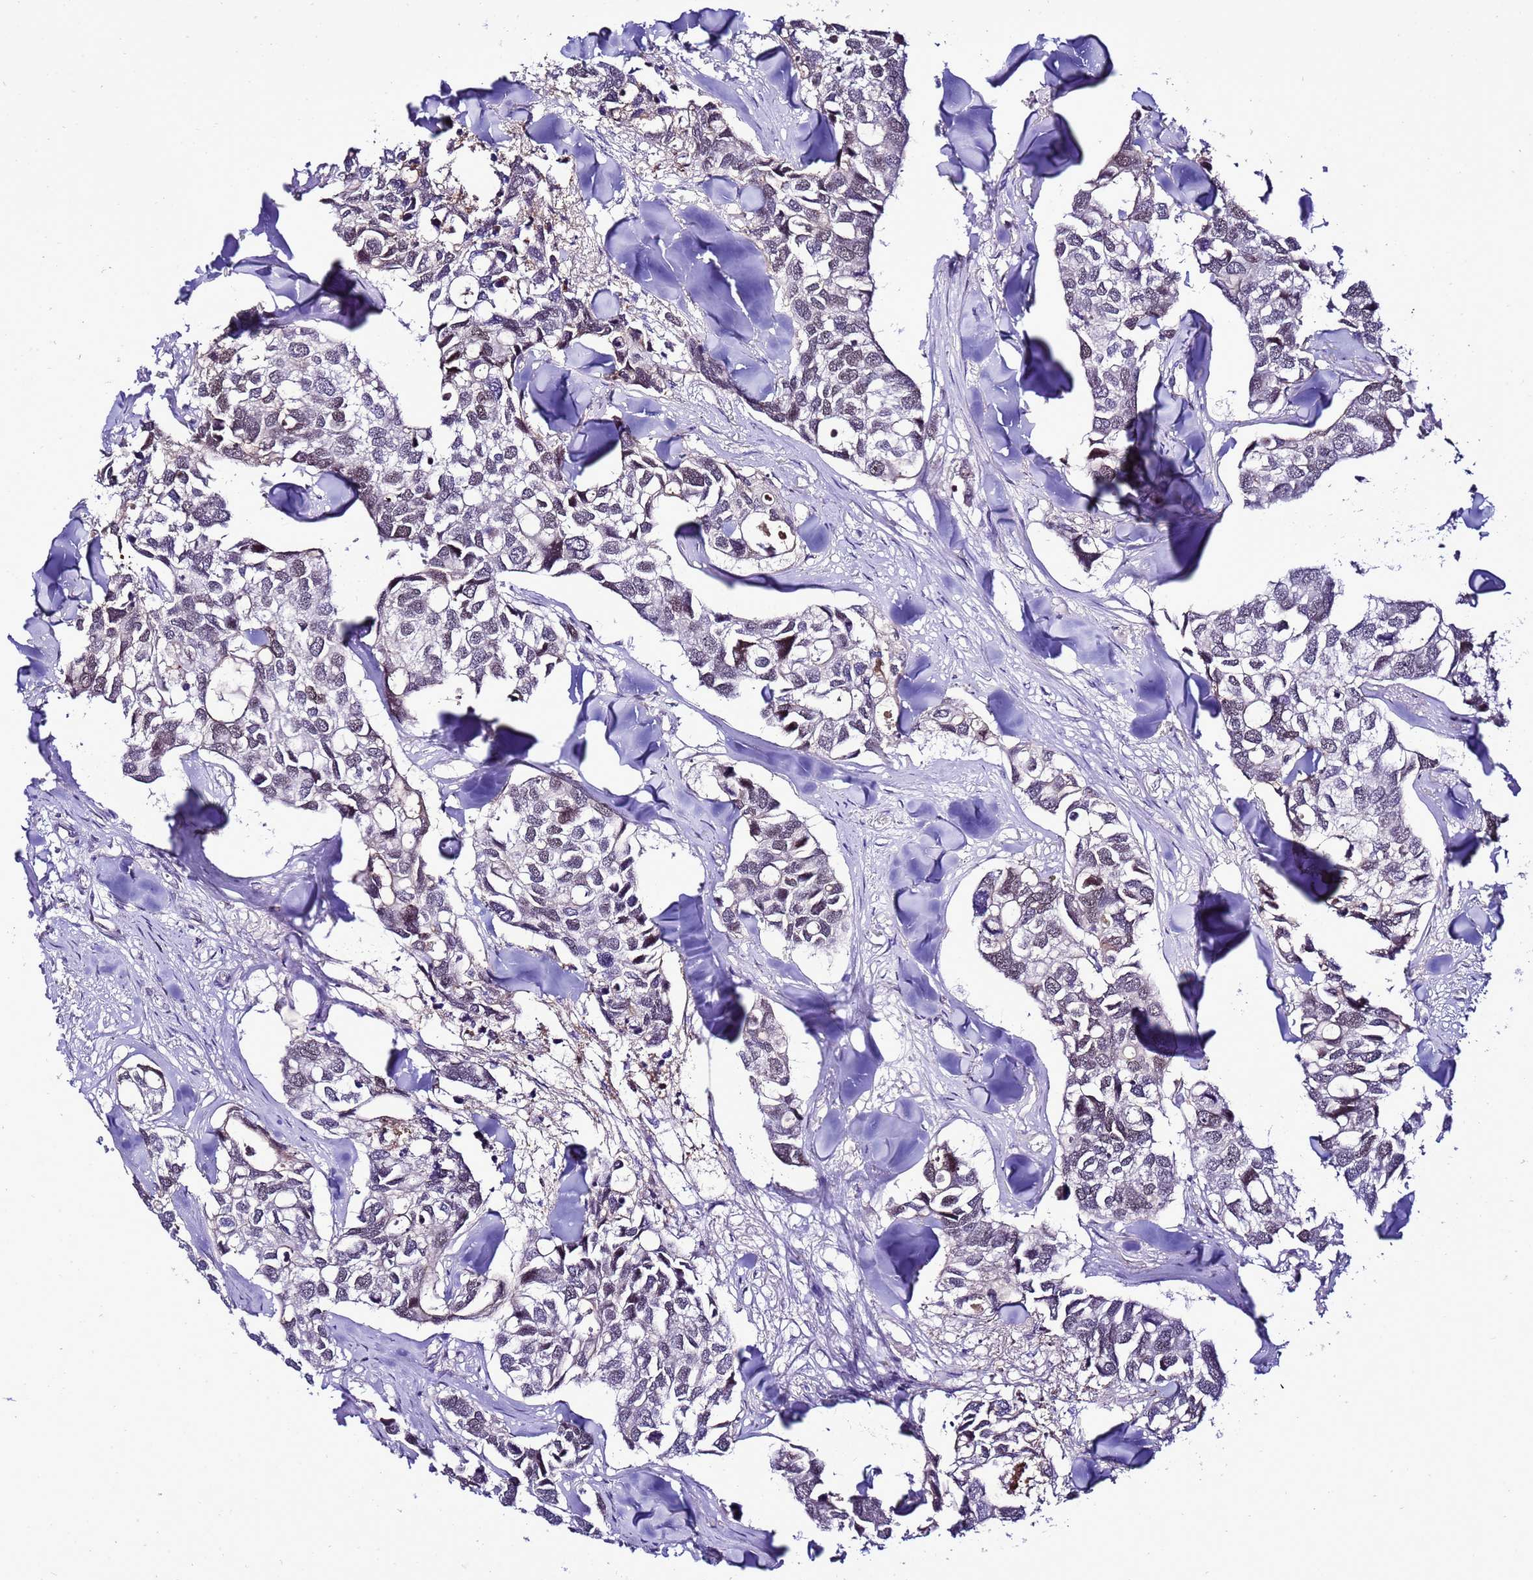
{"staining": {"intensity": "moderate", "quantity": "<25%", "location": "nuclear"}, "tissue": "breast cancer", "cell_type": "Tumor cells", "image_type": "cancer", "snomed": [{"axis": "morphology", "description": "Duct carcinoma"}, {"axis": "topography", "description": "Breast"}], "caption": "Immunohistochemical staining of human breast cancer (intraductal carcinoma) shows low levels of moderate nuclear protein staining in approximately <25% of tumor cells.", "gene": "C19orf47", "patient": {"sex": "female", "age": 83}}